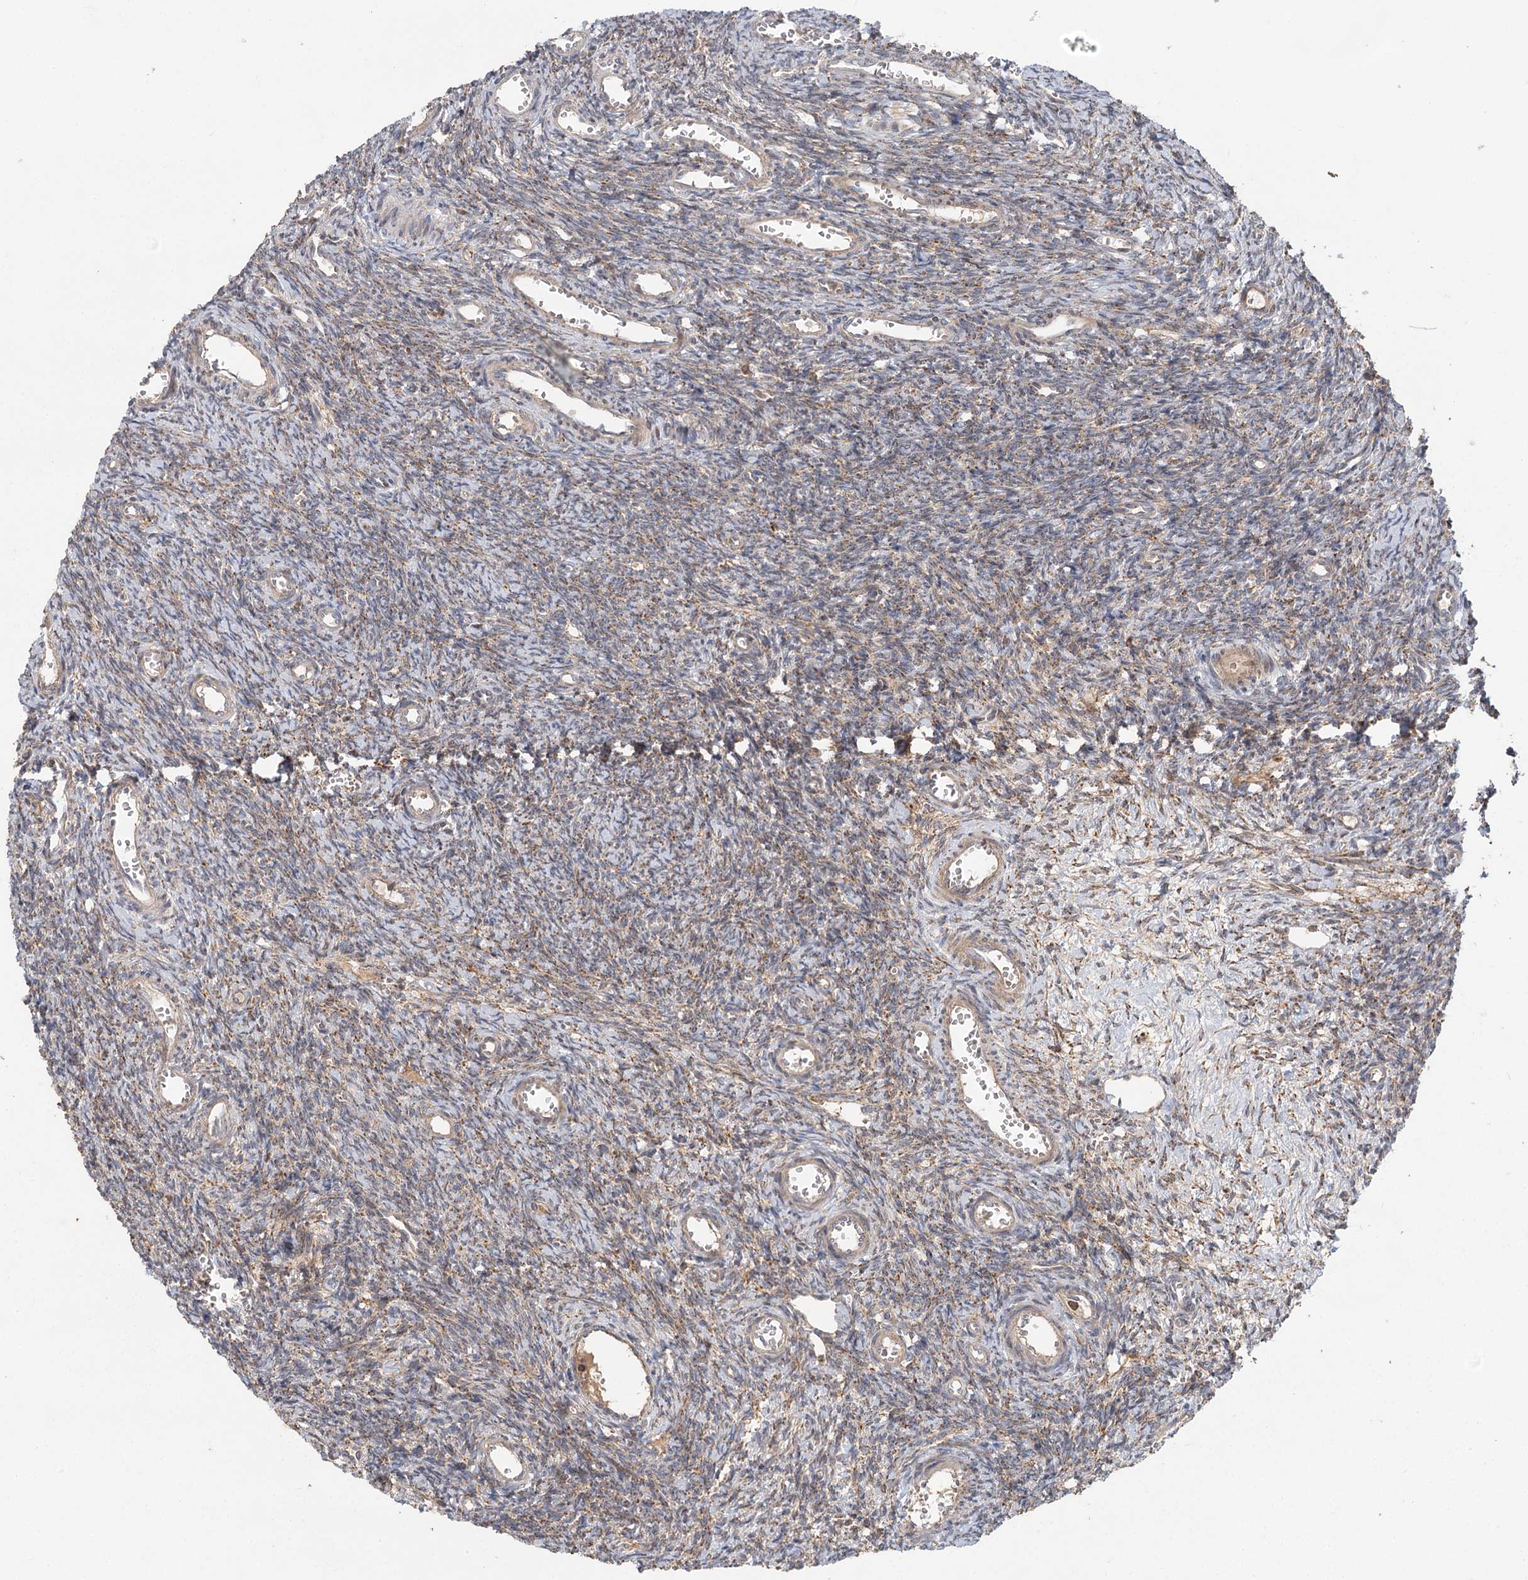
{"staining": {"intensity": "moderate", "quantity": "25%-75%", "location": "cytoplasmic/membranous"}, "tissue": "ovary", "cell_type": "Ovarian stroma cells", "image_type": "normal", "snomed": [{"axis": "morphology", "description": "Normal tissue, NOS"}, {"axis": "topography", "description": "Ovary"}], "caption": "Immunohistochemical staining of benign ovary demonstrates moderate cytoplasmic/membranous protein positivity in about 25%-75% of ovarian stroma cells.", "gene": "ENSG00000273217", "patient": {"sex": "female", "age": 39}}